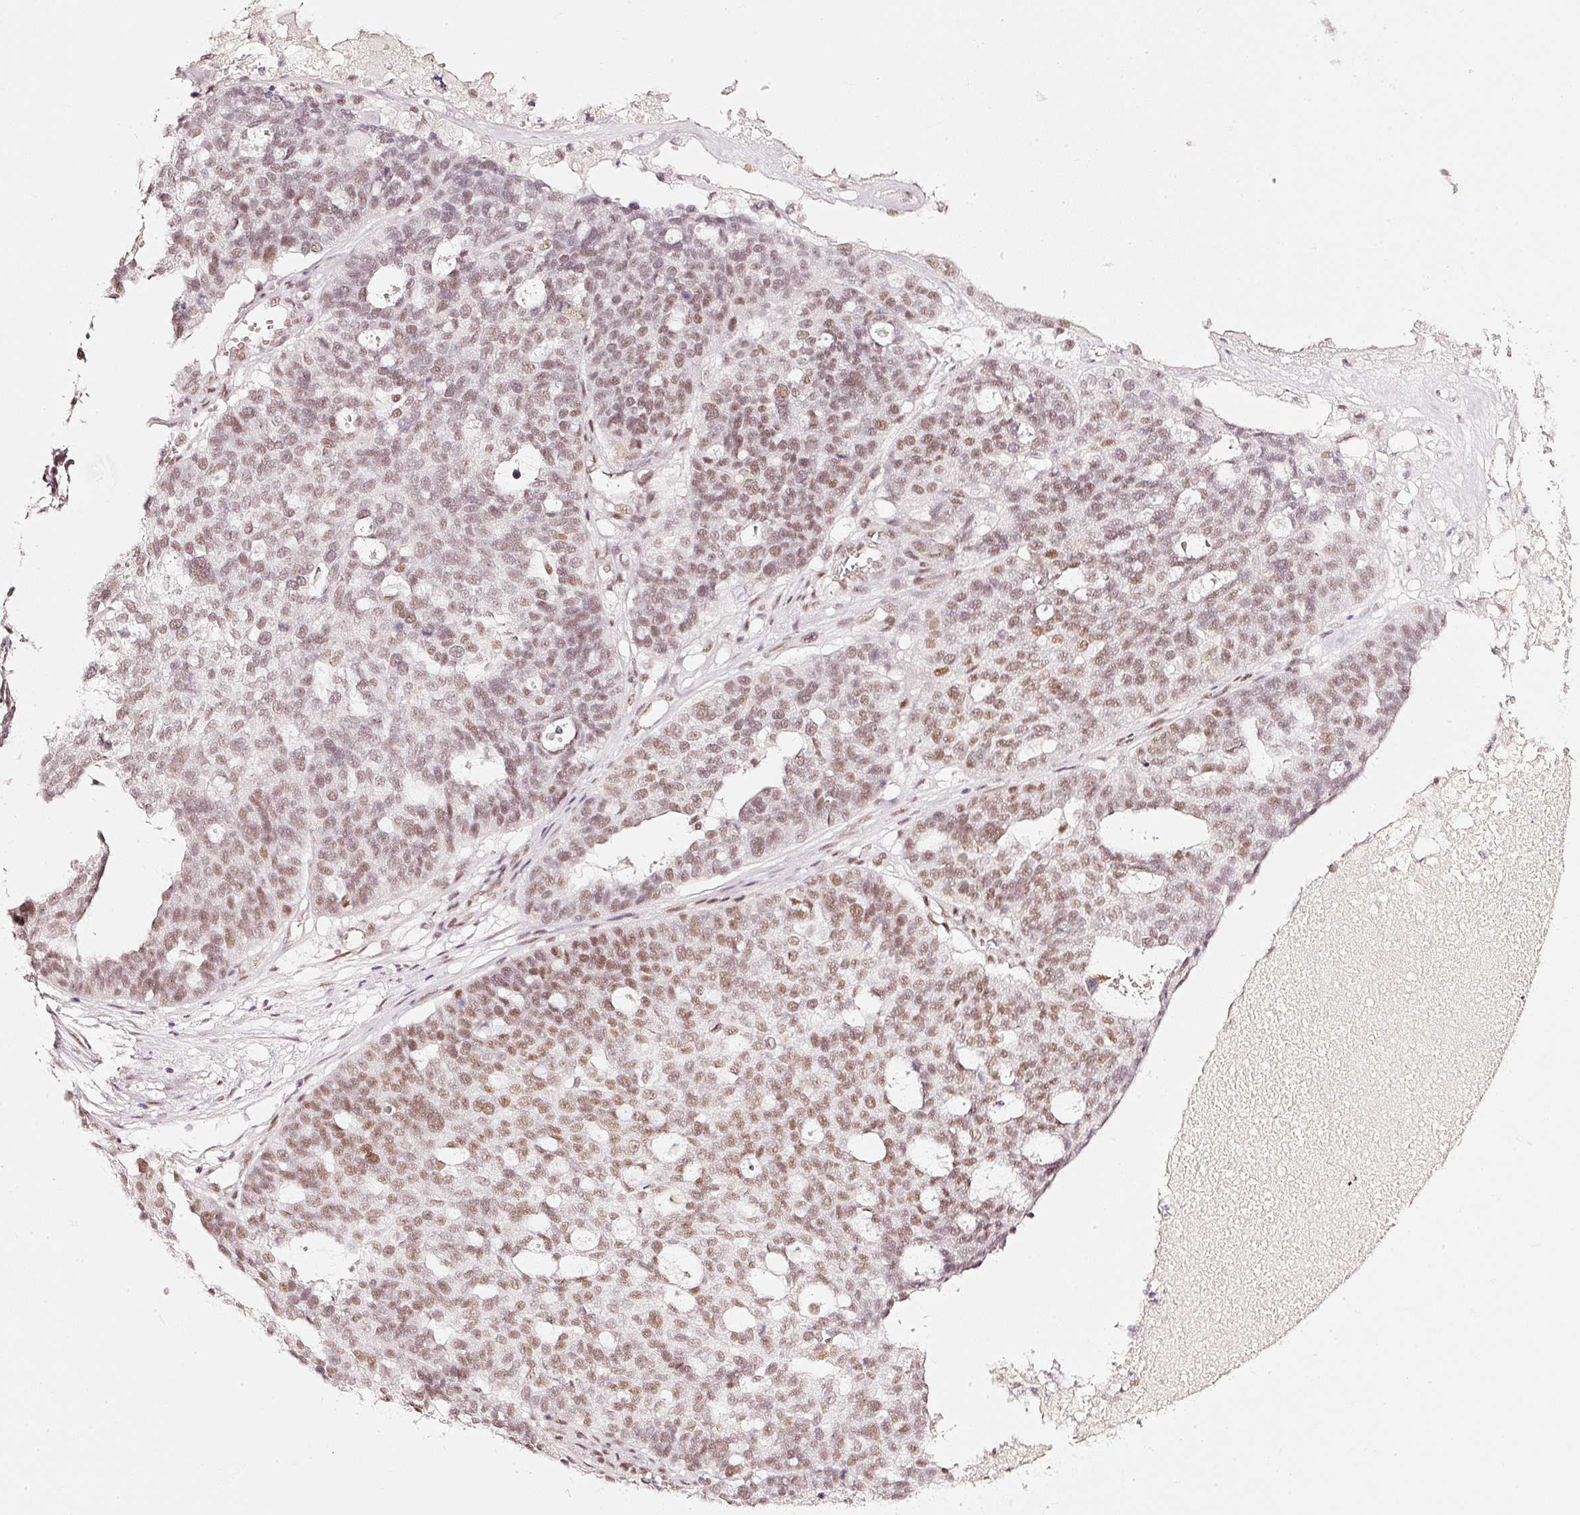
{"staining": {"intensity": "moderate", "quantity": ">75%", "location": "nuclear"}, "tissue": "ovarian cancer", "cell_type": "Tumor cells", "image_type": "cancer", "snomed": [{"axis": "morphology", "description": "Cystadenocarcinoma, serous, NOS"}, {"axis": "topography", "description": "Ovary"}], "caption": "IHC micrograph of neoplastic tissue: serous cystadenocarcinoma (ovarian) stained using IHC reveals medium levels of moderate protein expression localized specifically in the nuclear of tumor cells, appearing as a nuclear brown color.", "gene": "PPP1R10", "patient": {"sex": "female", "age": 59}}